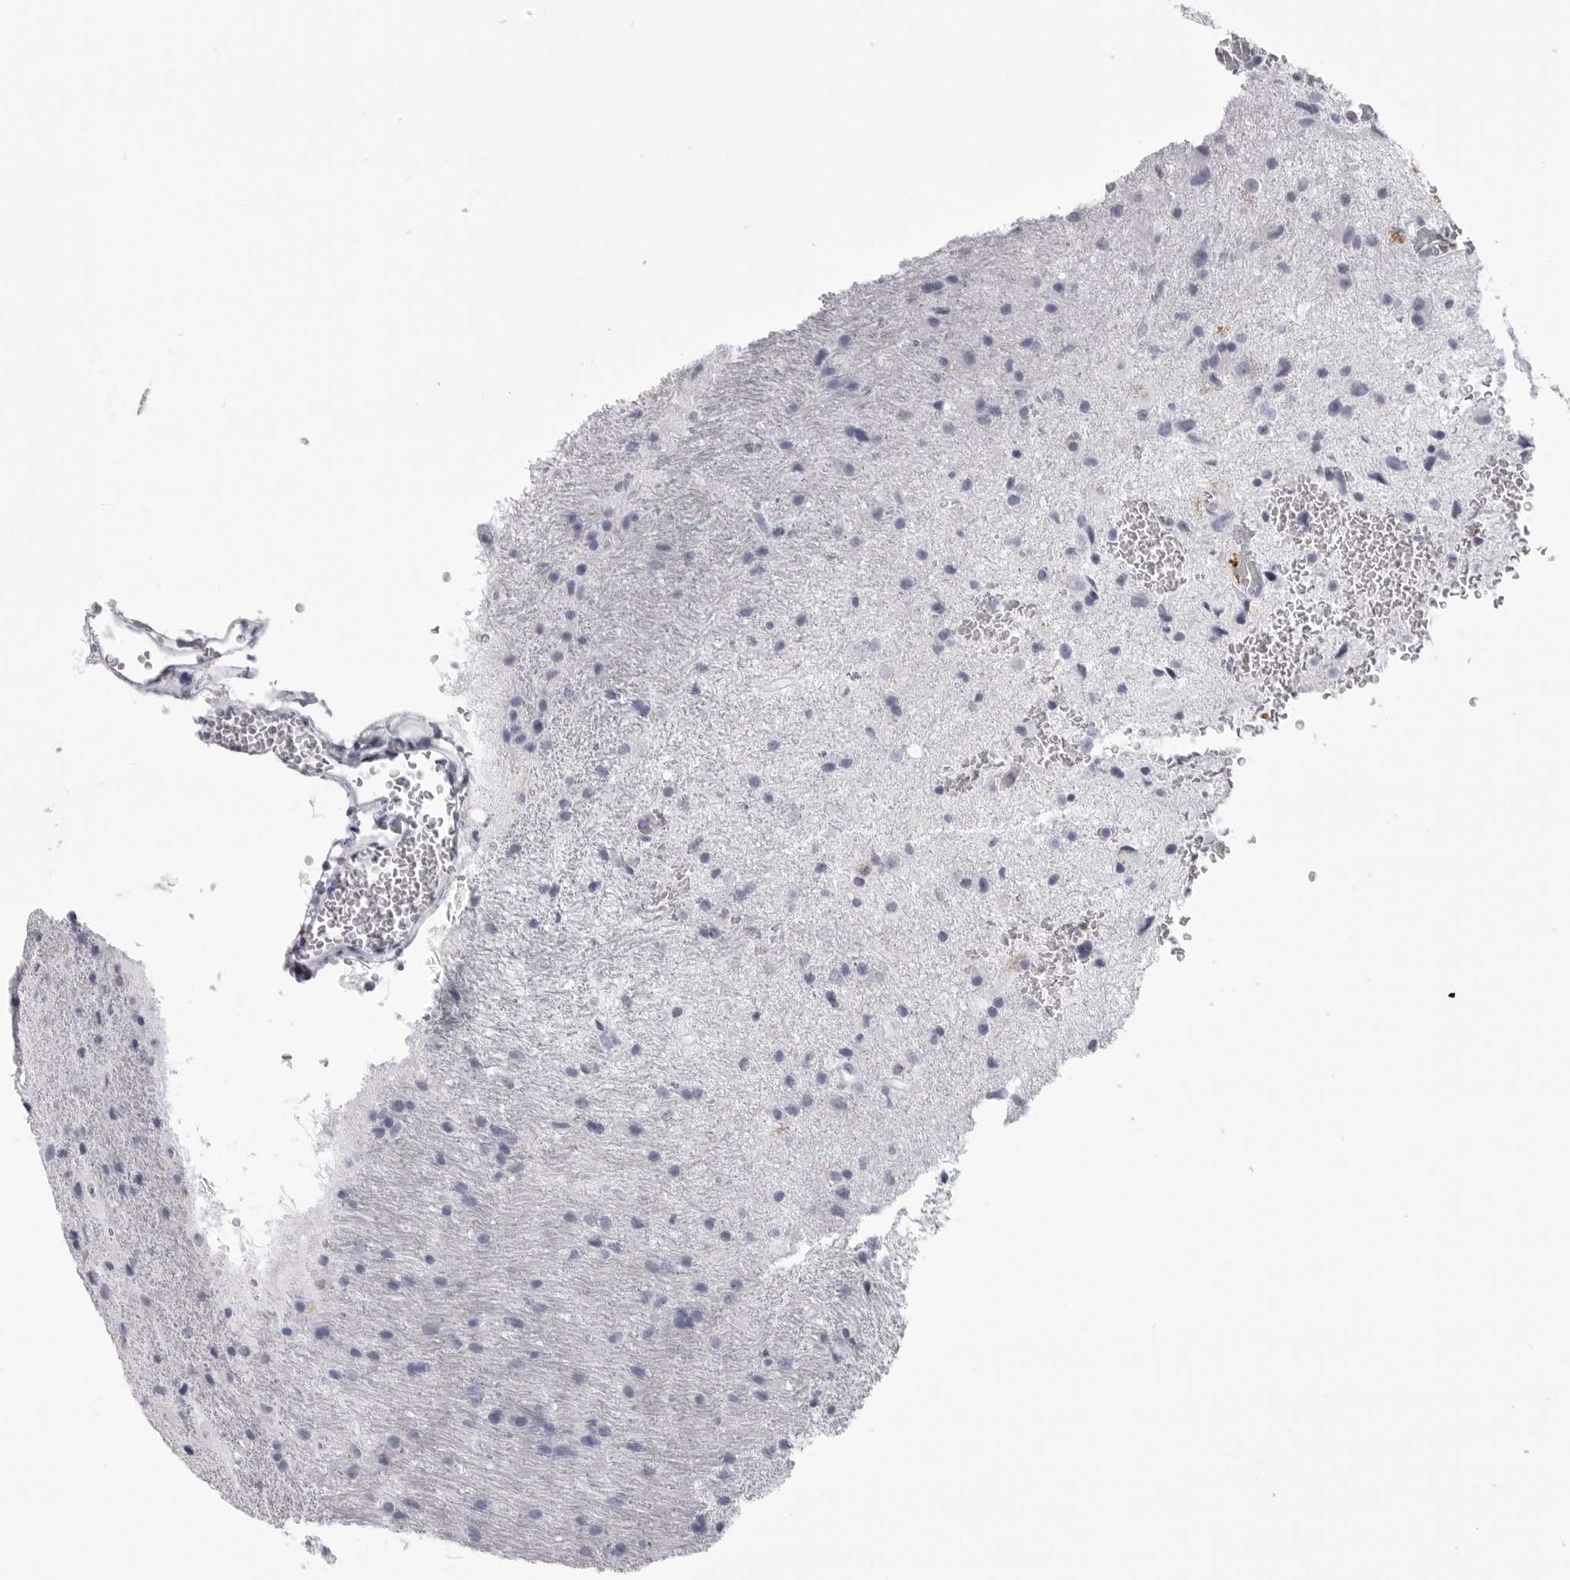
{"staining": {"intensity": "negative", "quantity": "none", "location": "none"}, "tissue": "glioma", "cell_type": "Tumor cells", "image_type": "cancer", "snomed": [{"axis": "morphology", "description": "Glioma, malignant, Low grade"}, {"axis": "topography", "description": "Brain"}], "caption": "The histopathology image reveals no significant staining in tumor cells of glioma.", "gene": "LGALS4", "patient": {"sex": "male", "age": 77}}